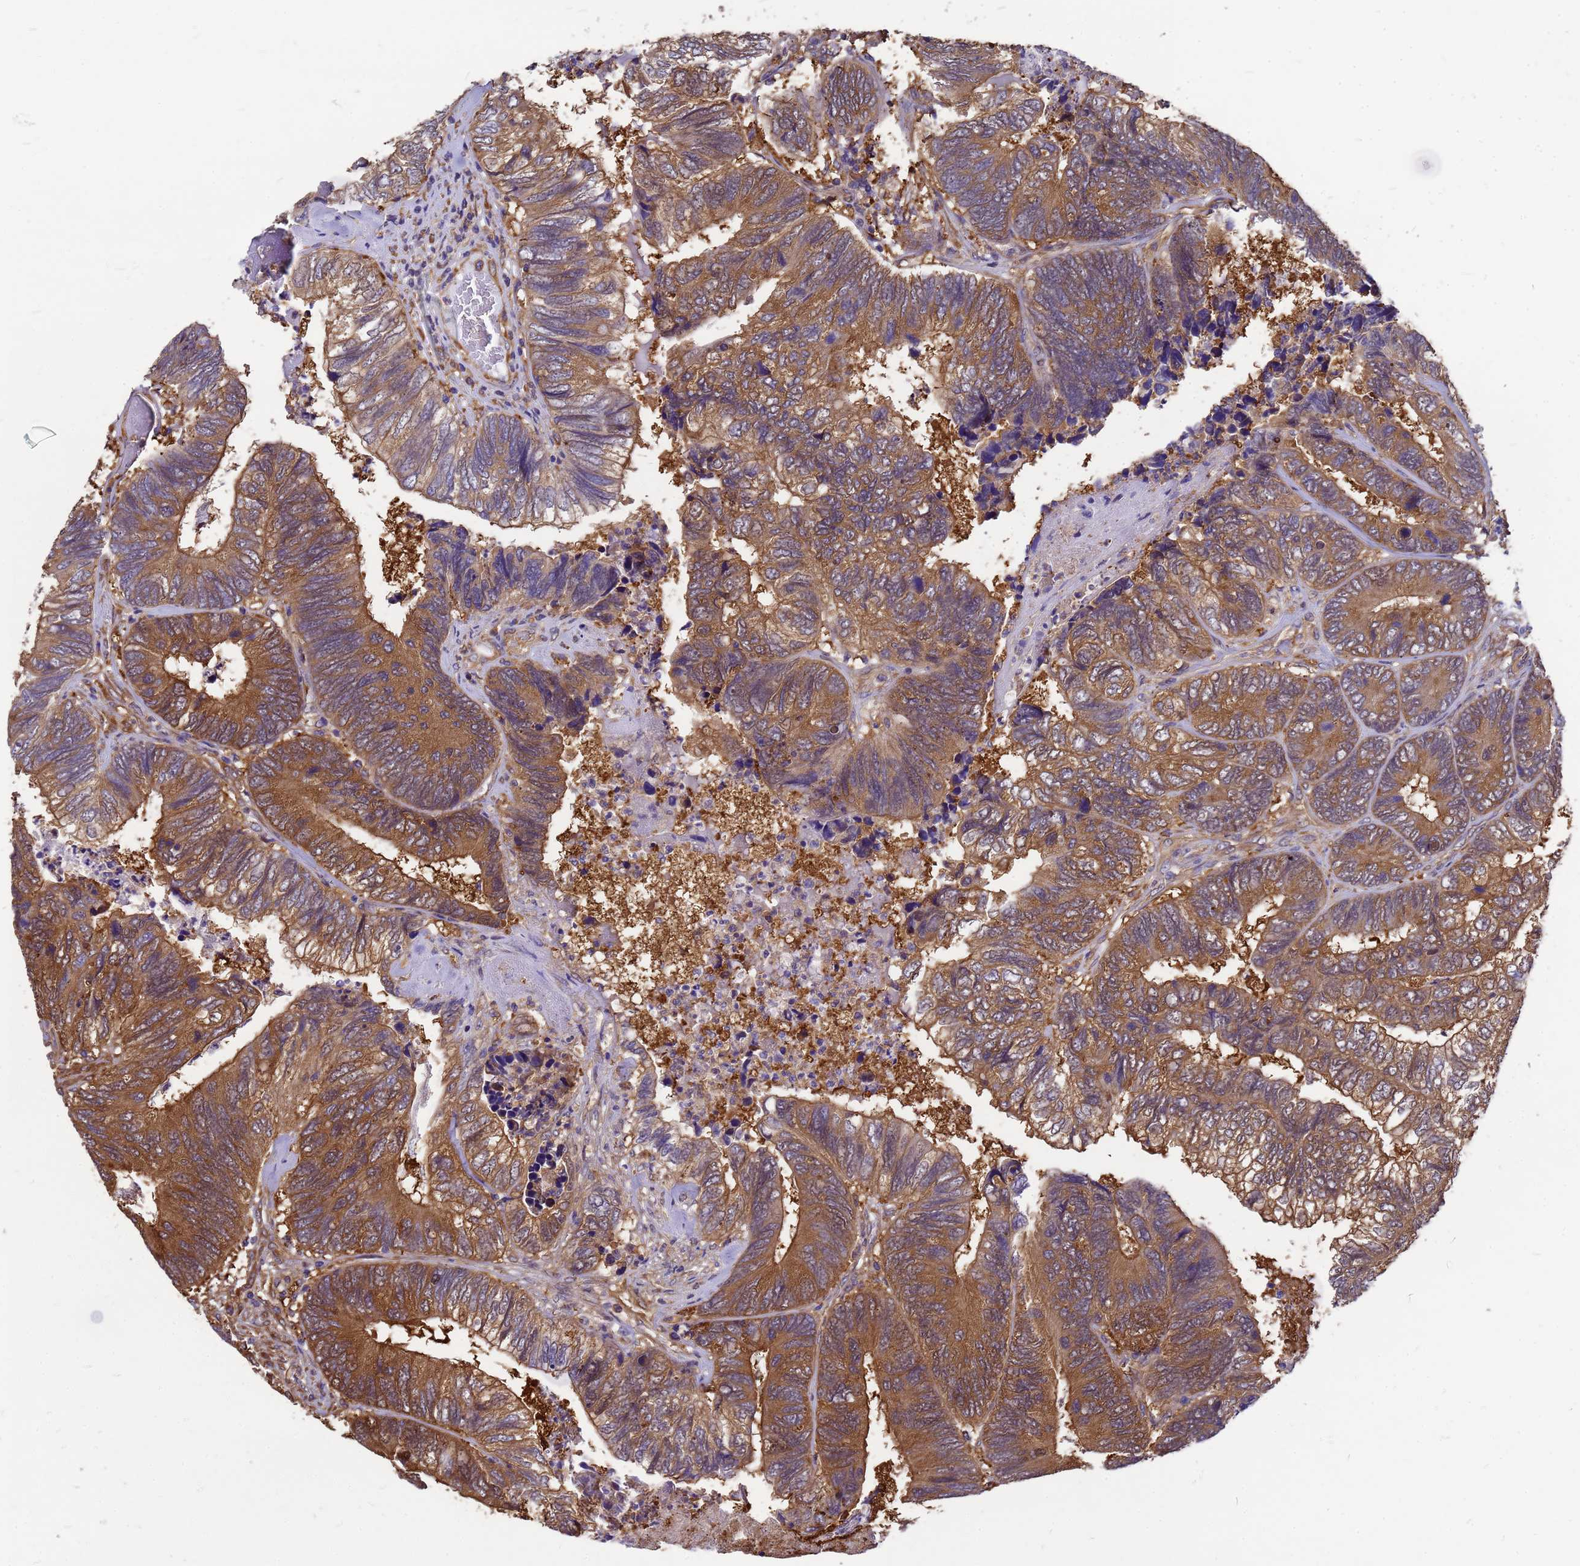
{"staining": {"intensity": "moderate", "quantity": ">75%", "location": "cytoplasmic/membranous"}, "tissue": "colorectal cancer", "cell_type": "Tumor cells", "image_type": "cancer", "snomed": [{"axis": "morphology", "description": "Adenocarcinoma, NOS"}, {"axis": "topography", "description": "Colon"}], "caption": "An IHC micrograph of neoplastic tissue is shown. Protein staining in brown labels moderate cytoplasmic/membranous positivity in colorectal cancer (adenocarcinoma) within tumor cells.", "gene": "GID4", "patient": {"sex": "female", "age": 67}}